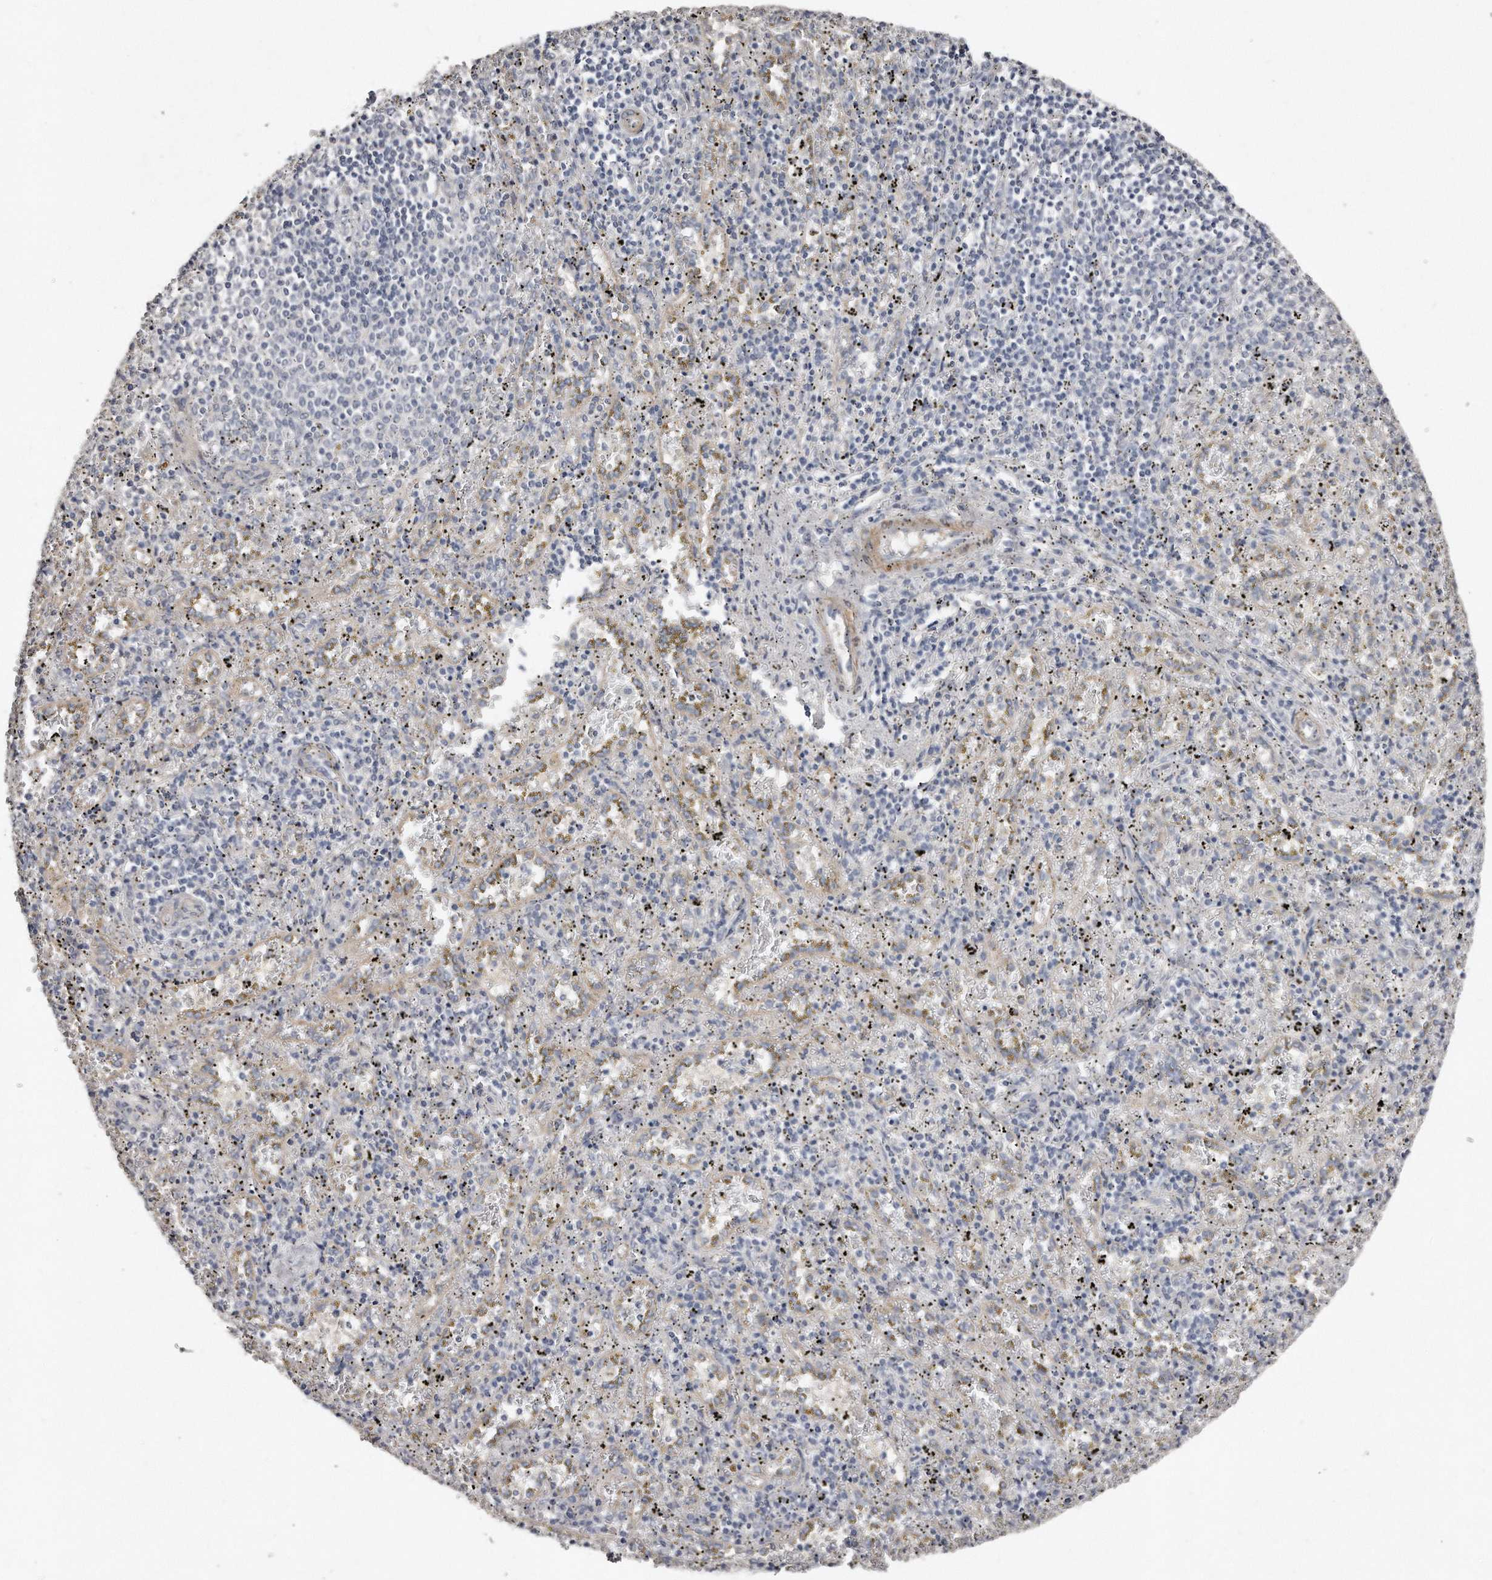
{"staining": {"intensity": "negative", "quantity": "none", "location": "none"}, "tissue": "spleen", "cell_type": "Cells in red pulp", "image_type": "normal", "snomed": [{"axis": "morphology", "description": "Normal tissue, NOS"}, {"axis": "topography", "description": "Spleen"}], "caption": "Immunohistochemistry (IHC) of benign human spleen demonstrates no expression in cells in red pulp. Nuclei are stained in blue.", "gene": "LMOD1", "patient": {"sex": "male", "age": 11}}